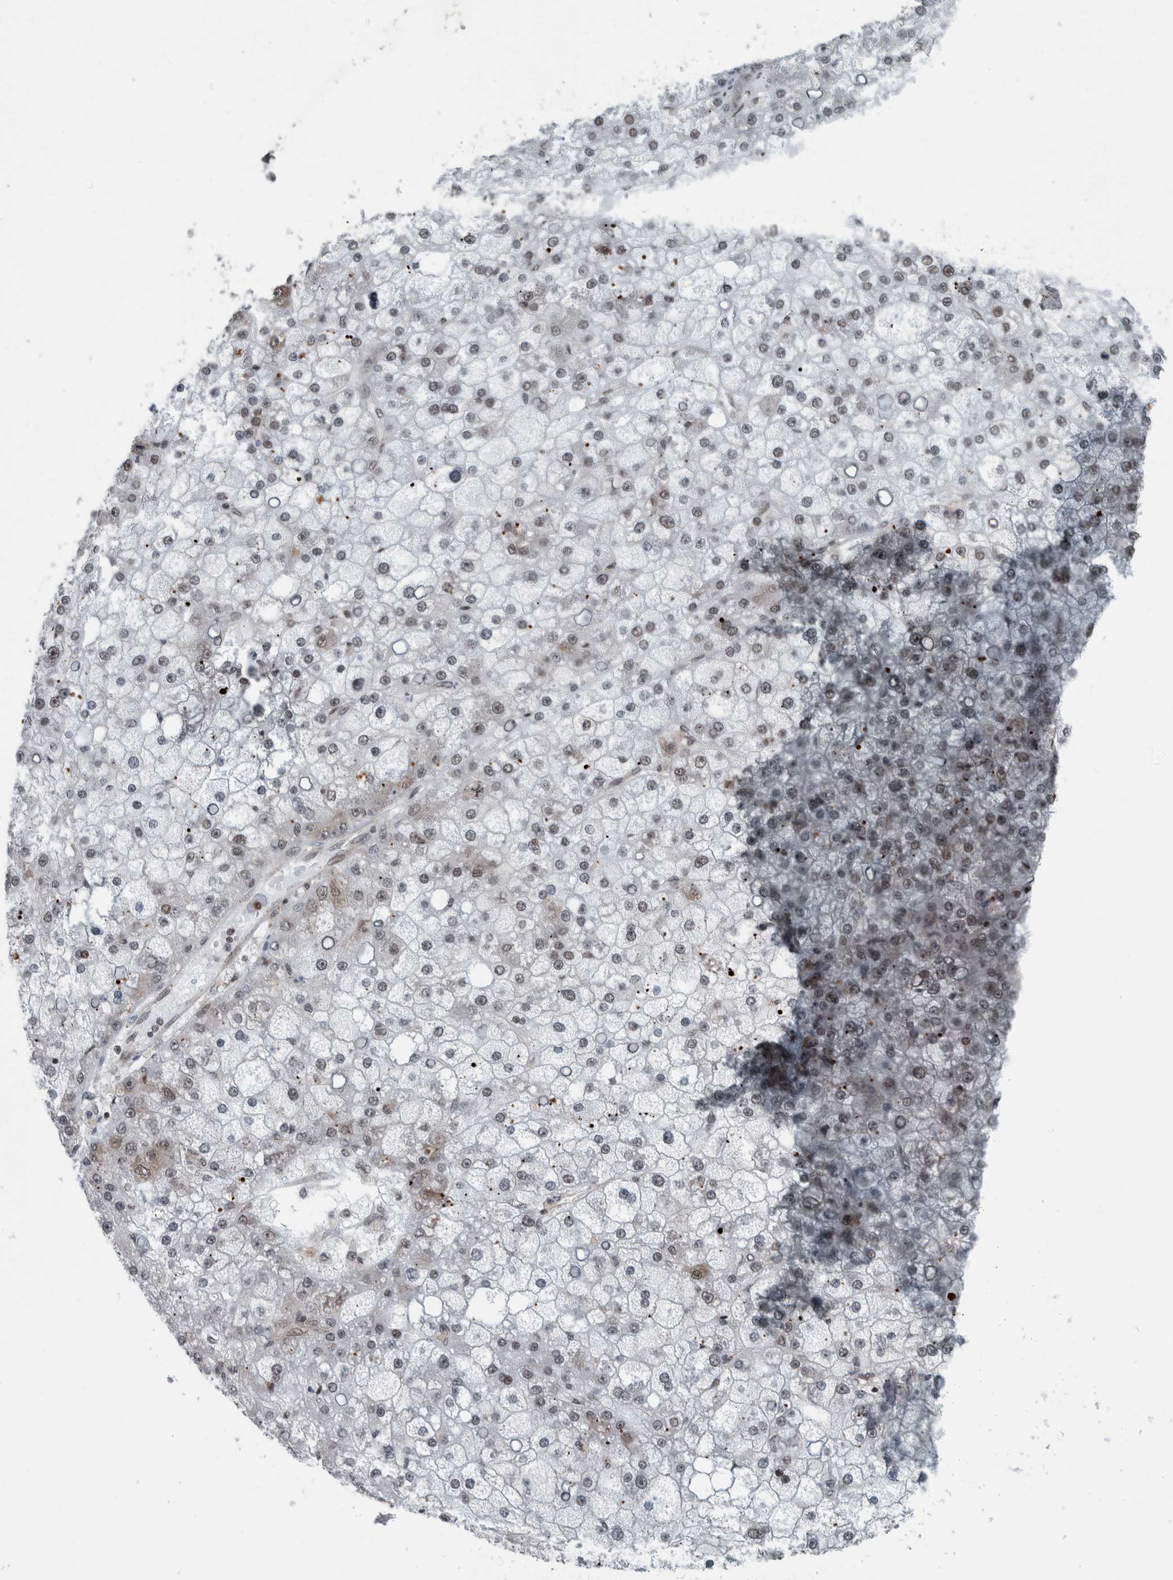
{"staining": {"intensity": "weak", "quantity": "25%-75%", "location": "nuclear"}, "tissue": "liver cancer", "cell_type": "Tumor cells", "image_type": "cancer", "snomed": [{"axis": "morphology", "description": "Carcinoma, Hepatocellular, NOS"}, {"axis": "topography", "description": "Liver"}], "caption": "Brown immunohistochemical staining in human liver hepatocellular carcinoma displays weak nuclear expression in about 25%-75% of tumor cells. (DAB = brown stain, brightfield microscopy at high magnification).", "gene": "DNMT3A", "patient": {"sex": "male", "age": 67}}